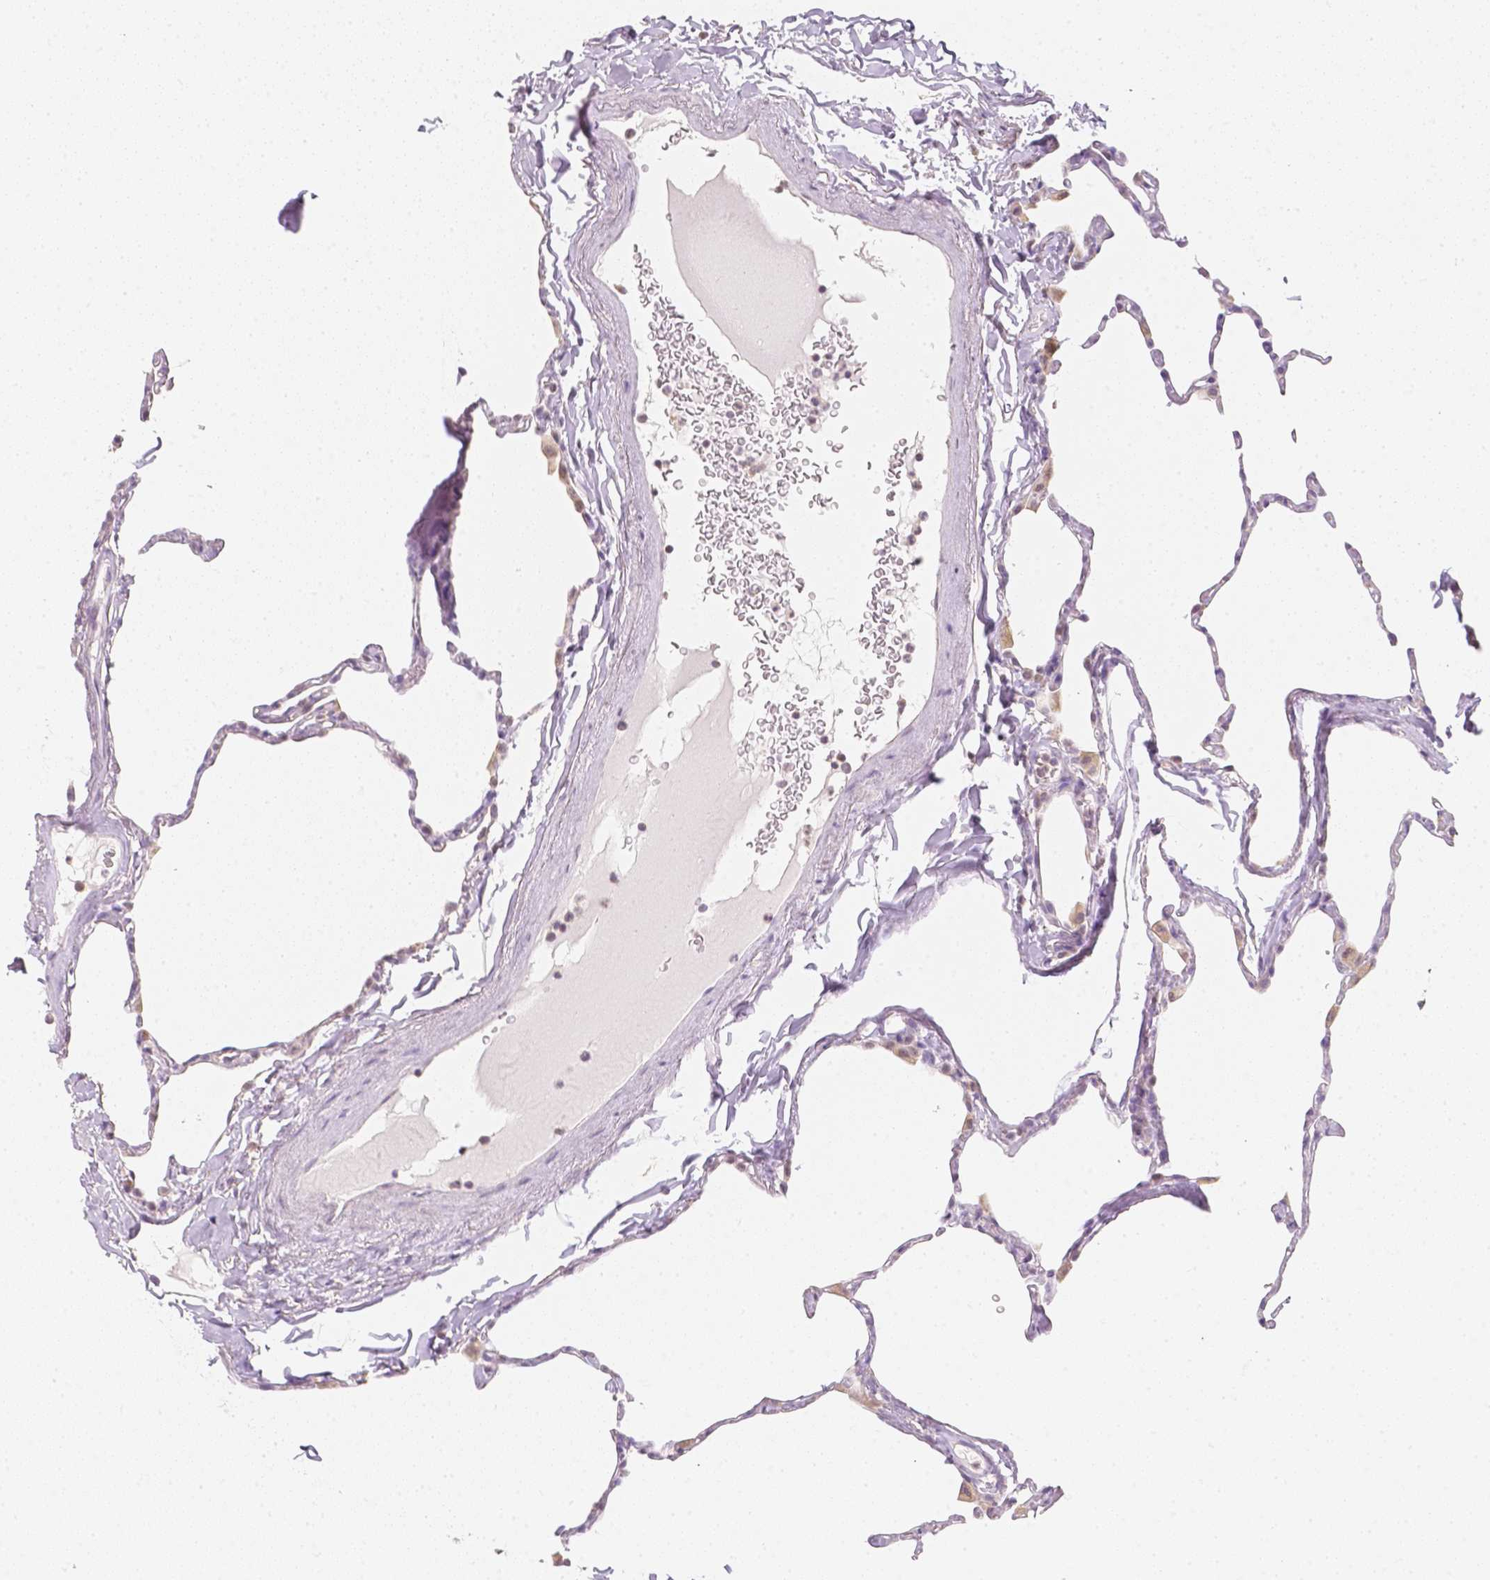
{"staining": {"intensity": "moderate", "quantity": "25%-75%", "location": "cytoplasmic/membranous"}, "tissue": "lung", "cell_type": "Alveolar cells", "image_type": "normal", "snomed": [{"axis": "morphology", "description": "Normal tissue, NOS"}, {"axis": "topography", "description": "Lung"}], "caption": "An image of human lung stained for a protein displays moderate cytoplasmic/membranous brown staining in alveolar cells. The protein is stained brown, and the nuclei are stained in blue (DAB IHC with brightfield microscopy, high magnification).", "gene": "NVL", "patient": {"sex": "male", "age": 65}}